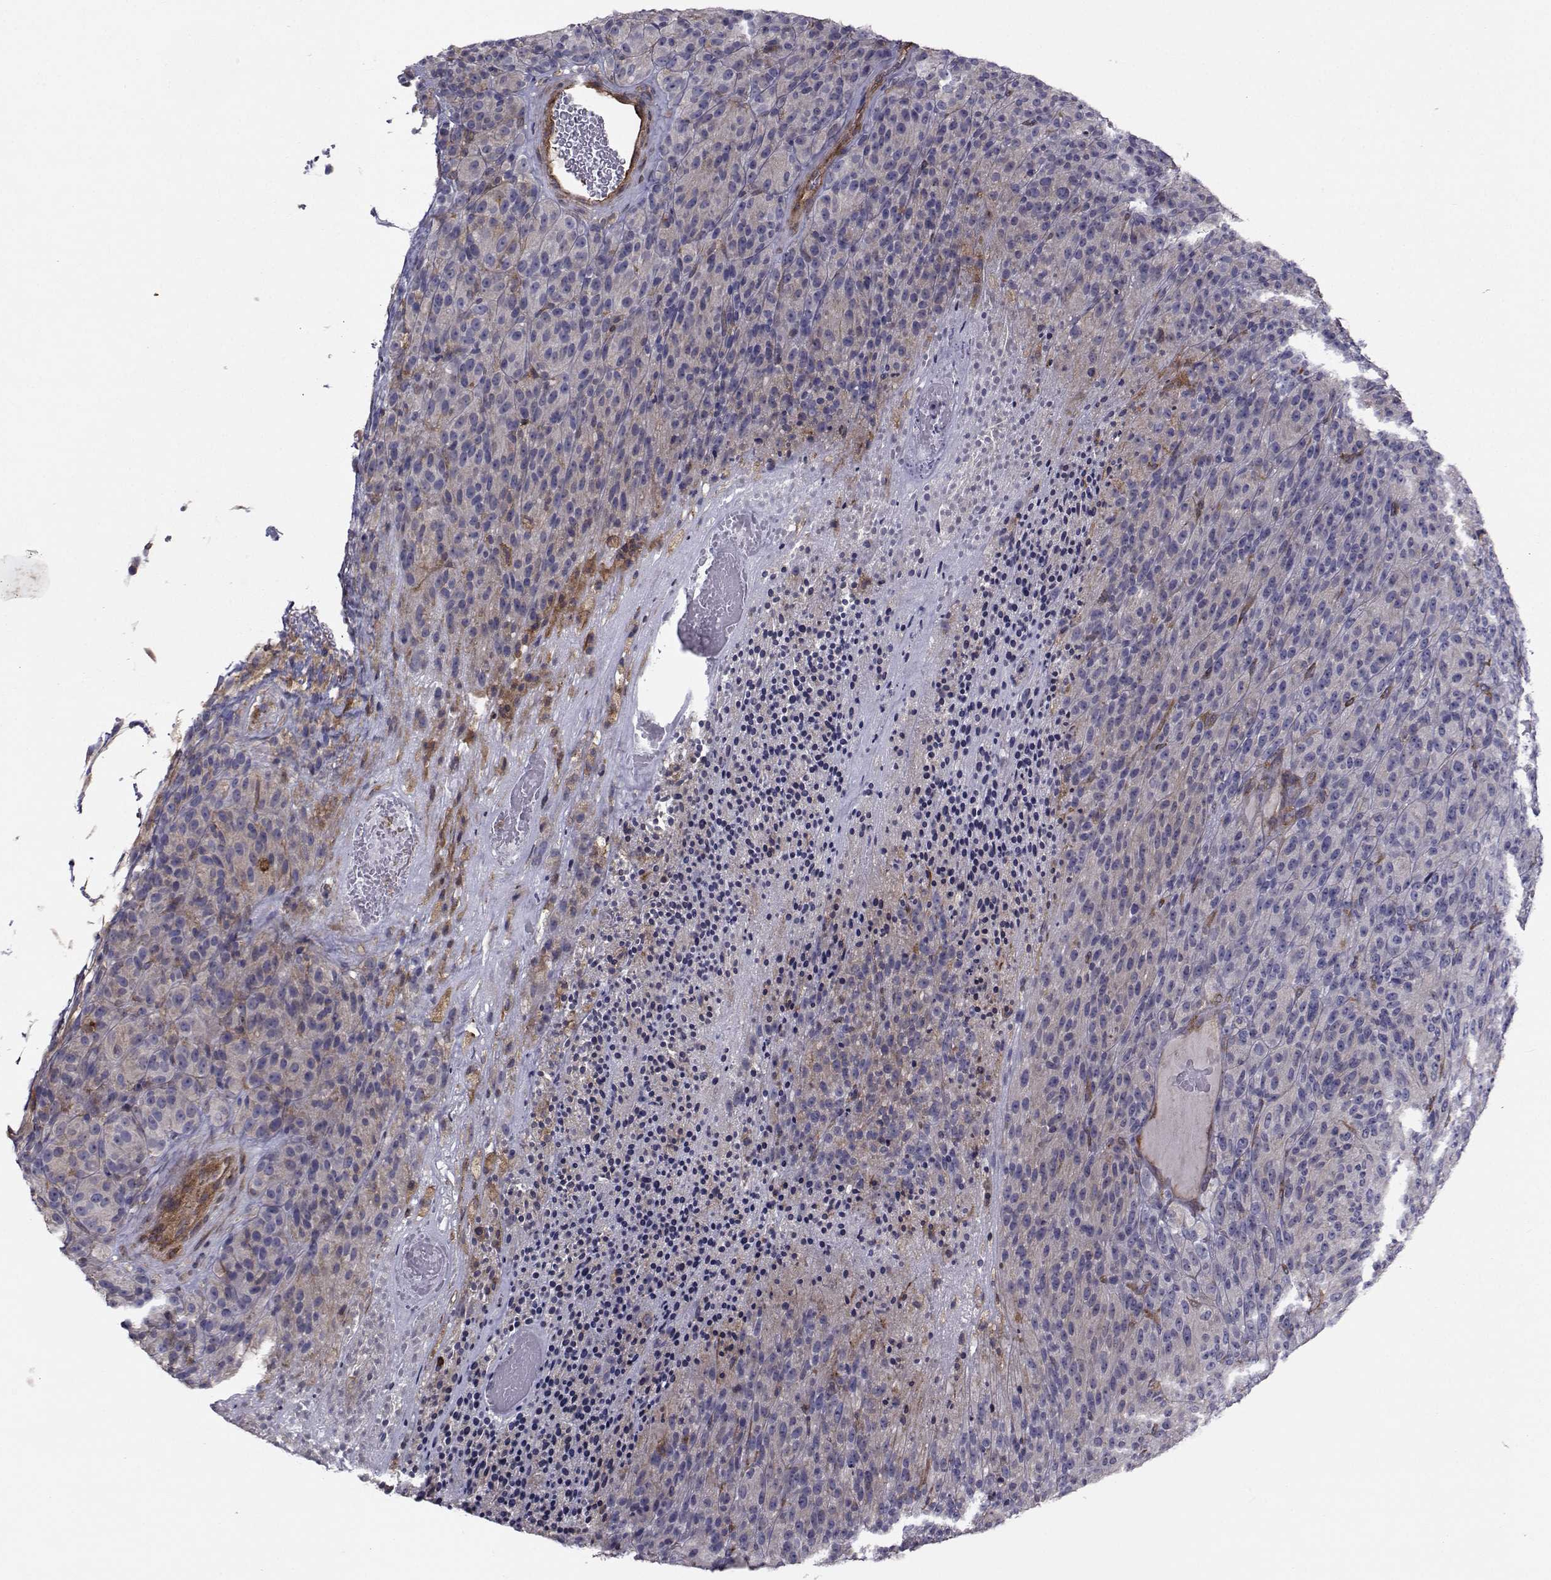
{"staining": {"intensity": "negative", "quantity": "none", "location": "none"}, "tissue": "melanoma", "cell_type": "Tumor cells", "image_type": "cancer", "snomed": [{"axis": "morphology", "description": "Malignant melanoma, Metastatic site"}, {"axis": "topography", "description": "Brain"}], "caption": "Immunohistochemistry (IHC) of melanoma demonstrates no staining in tumor cells.", "gene": "TRIP10", "patient": {"sex": "female", "age": 56}}